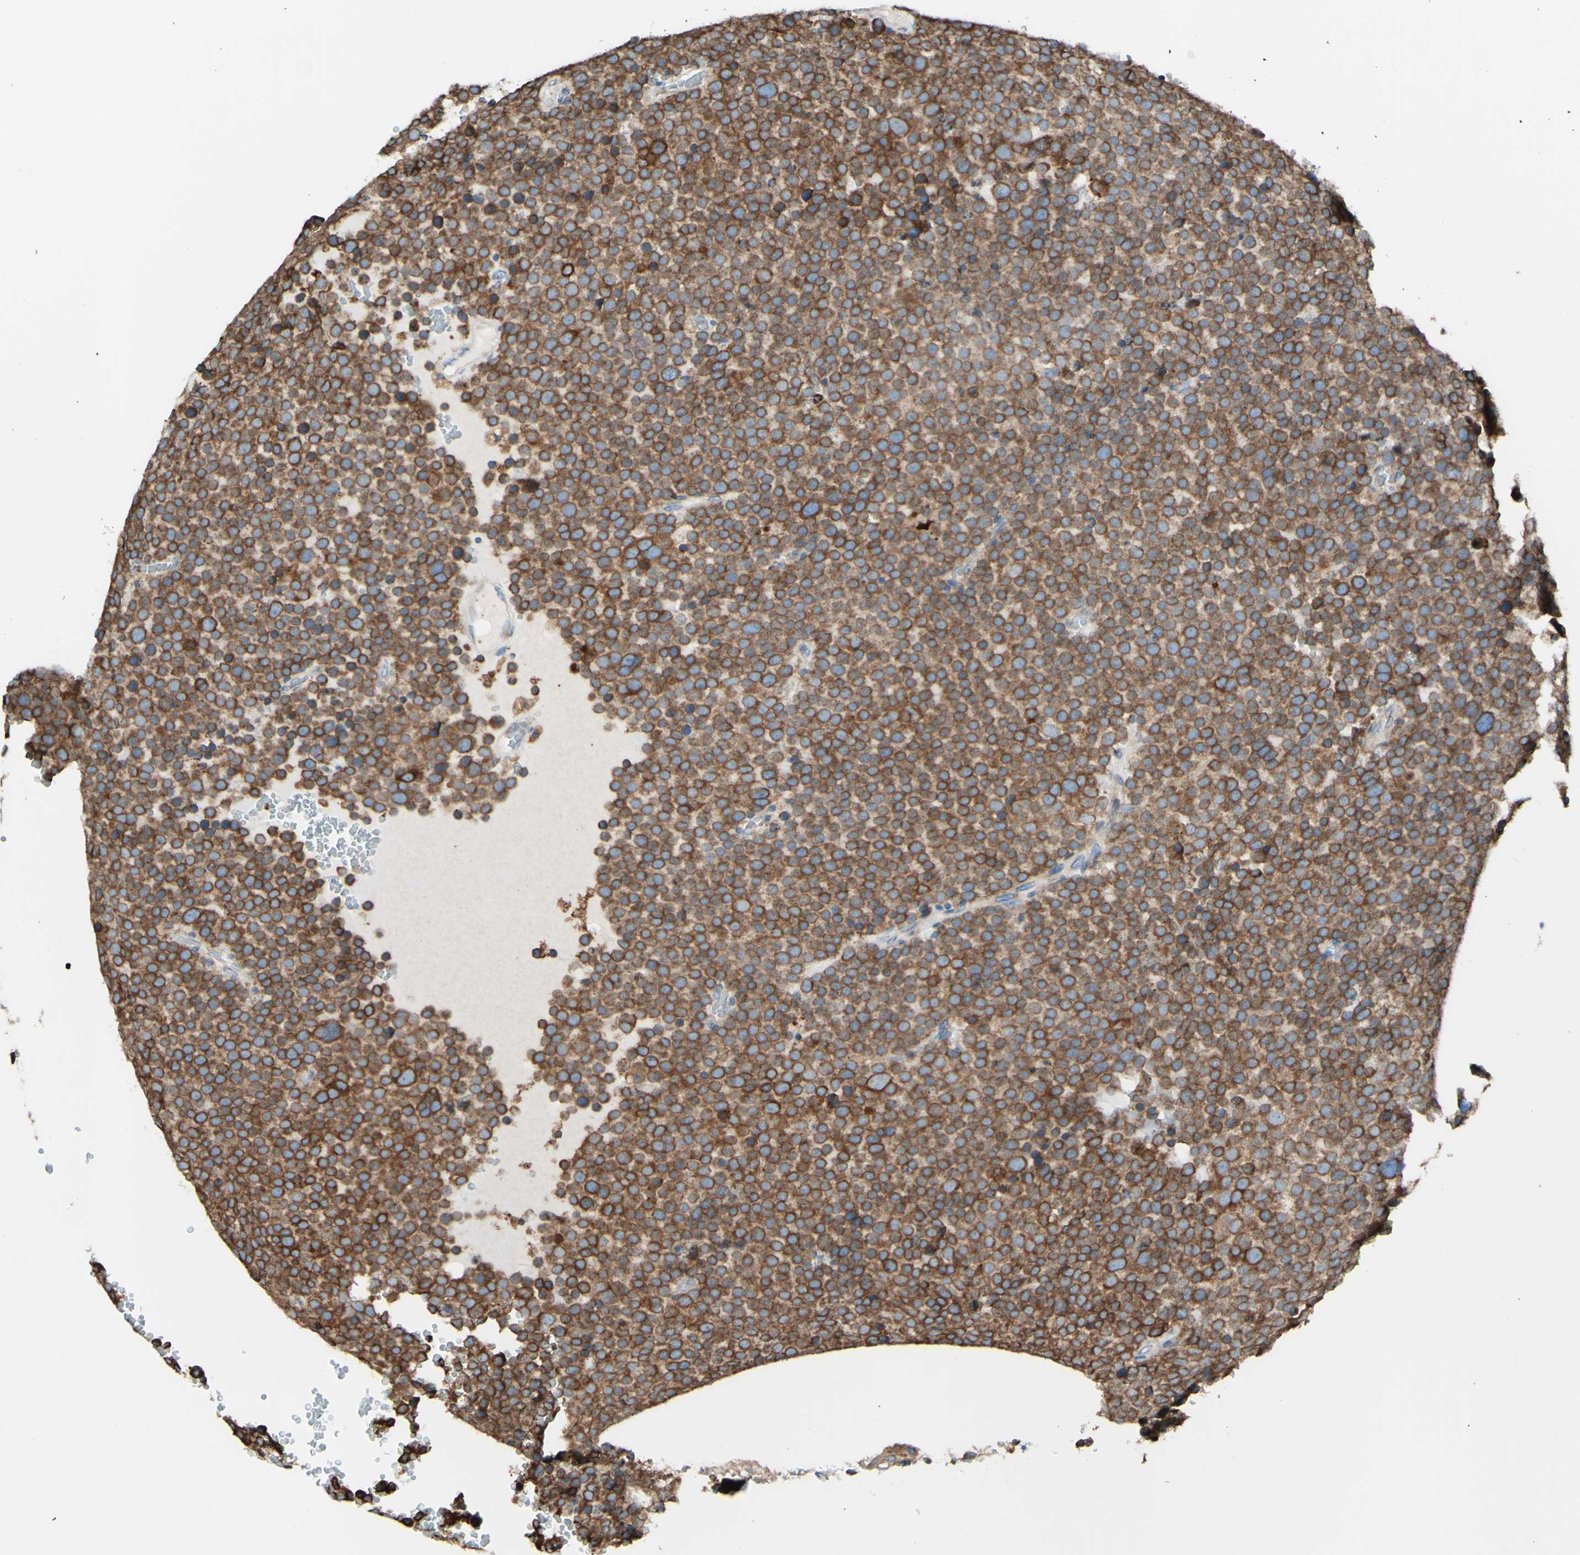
{"staining": {"intensity": "strong", "quantity": ">75%", "location": "cytoplasmic/membranous"}, "tissue": "testis cancer", "cell_type": "Tumor cells", "image_type": "cancer", "snomed": [{"axis": "morphology", "description": "Seminoma, NOS"}, {"axis": "topography", "description": "Testis"}], "caption": "Testis seminoma stained with a brown dye exhibits strong cytoplasmic/membranous positive positivity in about >75% of tumor cells.", "gene": "DNAJB11", "patient": {"sex": "male", "age": 71}}